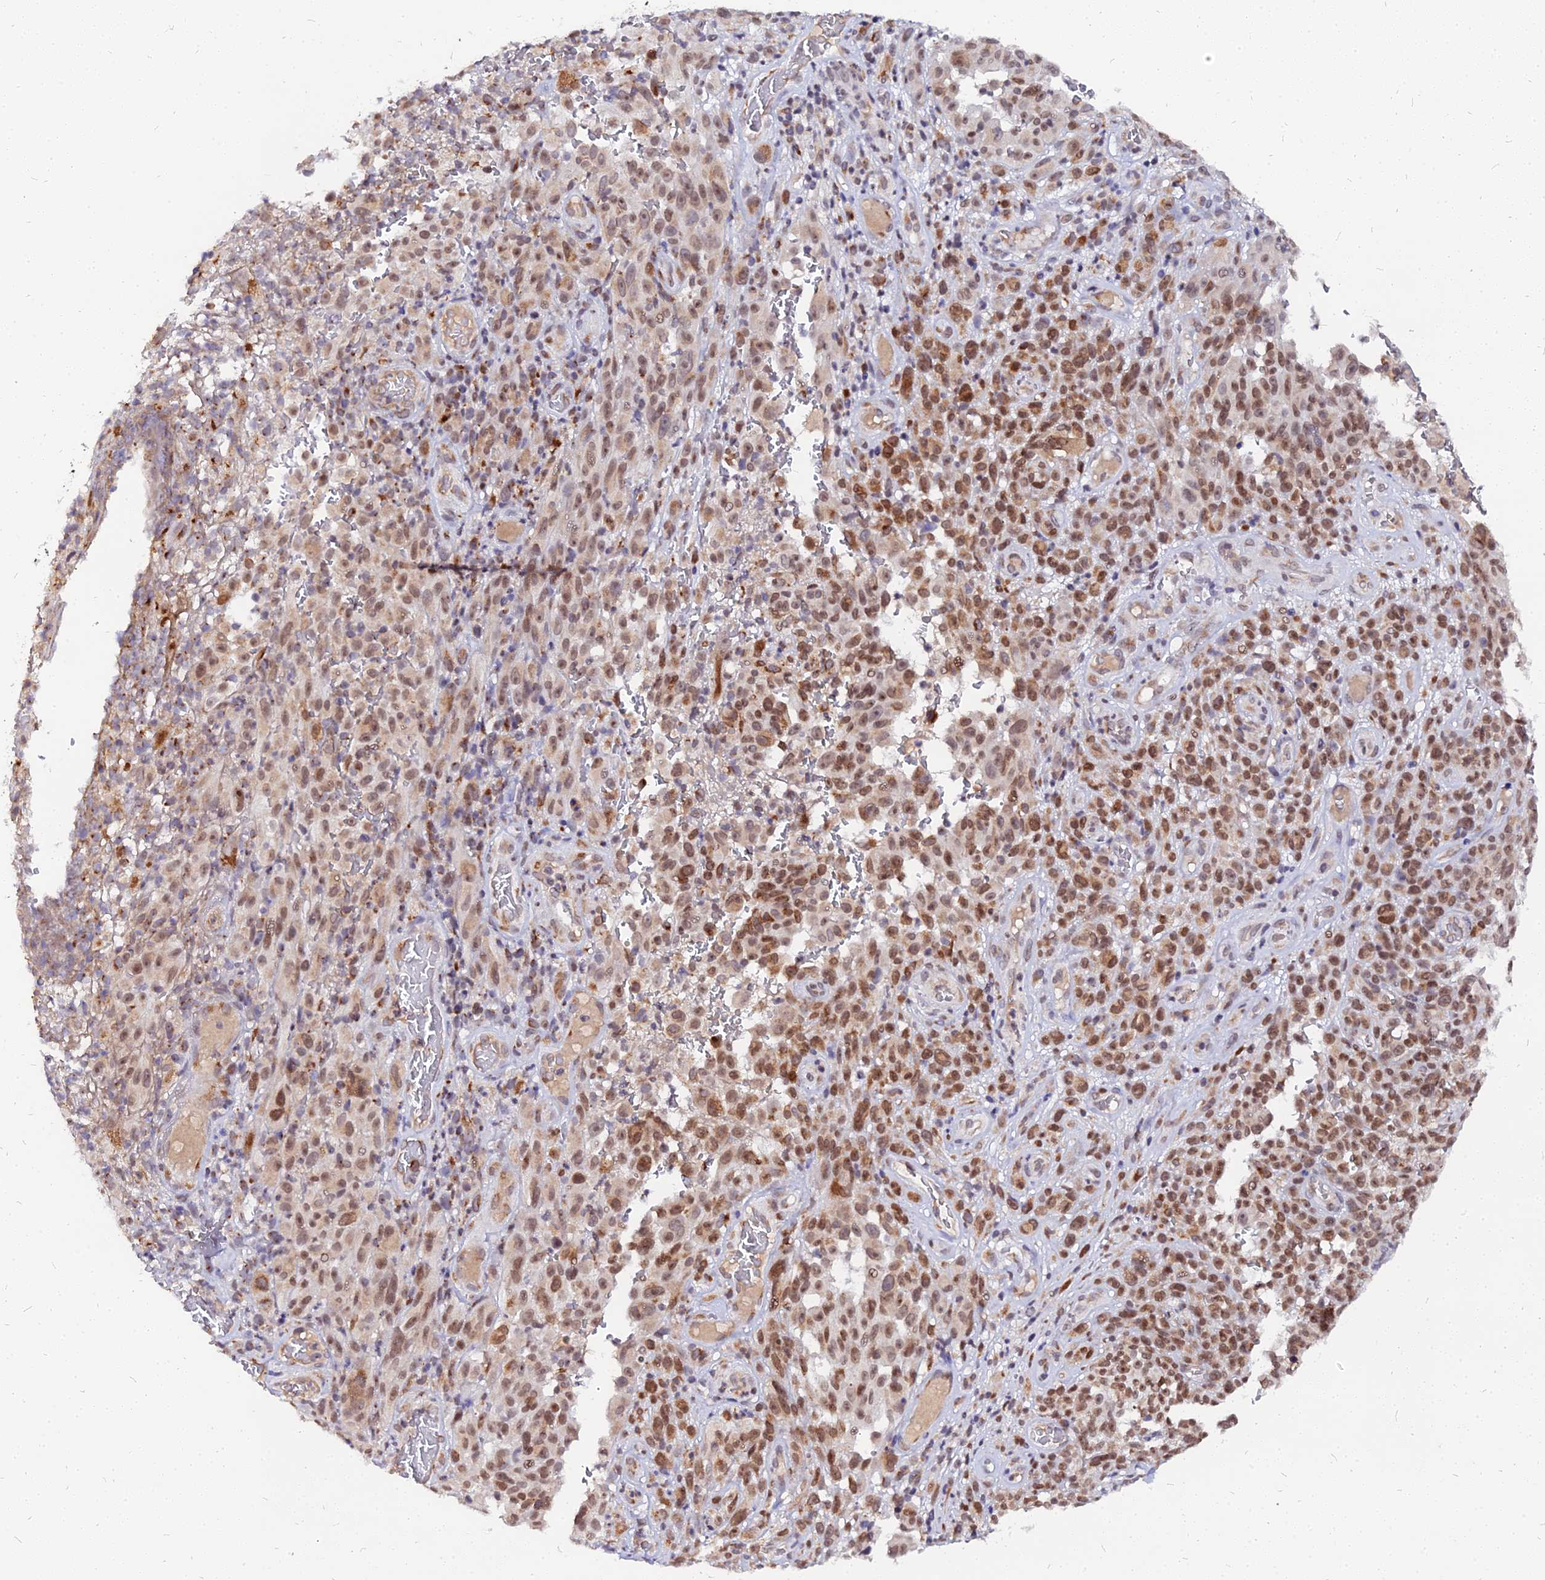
{"staining": {"intensity": "moderate", "quantity": ">75%", "location": "nuclear"}, "tissue": "melanoma", "cell_type": "Tumor cells", "image_type": "cancer", "snomed": [{"axis": "morphology", "description": "Malignant melanoma, NOS"}, {"axis": "topography", "description": "Skin"}], "caption": "Brown immunohistochemical staining in melanoma exhibits moderate nuclear positivity in about >75% of tumor cells. The staining was performed using DAB (3,3'-diaminobenzidine) to visualize the protein expression in brown, while the nuclei were stained in blue with hematoxylin (Magnification: 20x).", "gene": "RNF121", "patient": {"sex": "female", "age": 82}}